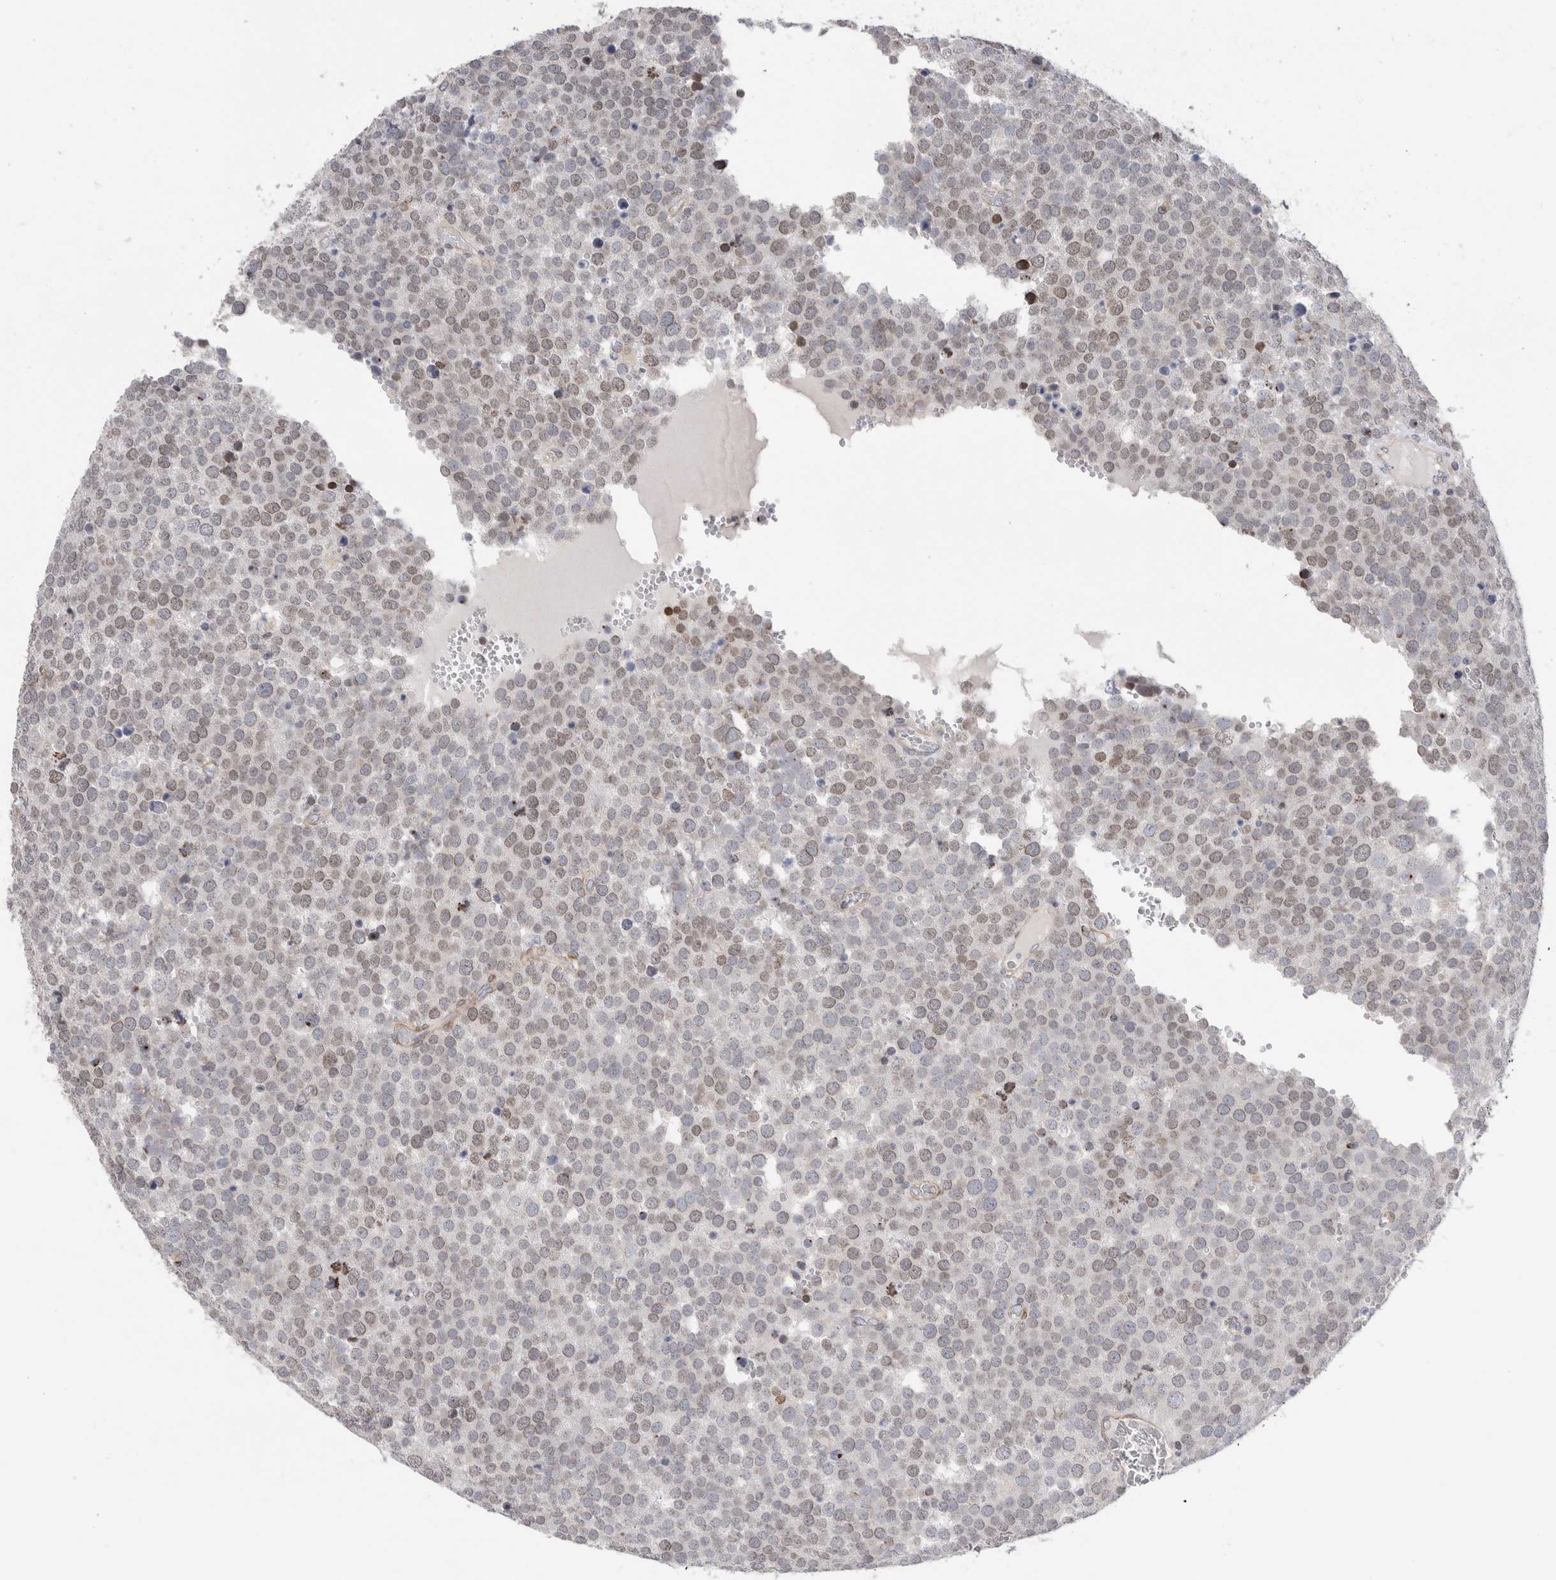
{"staining": {"intensity": "weak", "quantity": "<25%", "location": "nuclear"}, "tissue": "testis cancer", "cell_type": "Tumor cells", "image_type": "cancer", "snomed": [{"axis": "morphology", "description": "Seminoma, NOS"}, {"axis": "topography", "description": "Testis"}], "caption": "Immunohistochemistry (IHC) micrograph of testis cancer (seminoma) stained for a protein (brown), which reveals no positivity in tumor cells.", "gene": "SYTL5", "patient": {"sex": "male", "age": 71}}